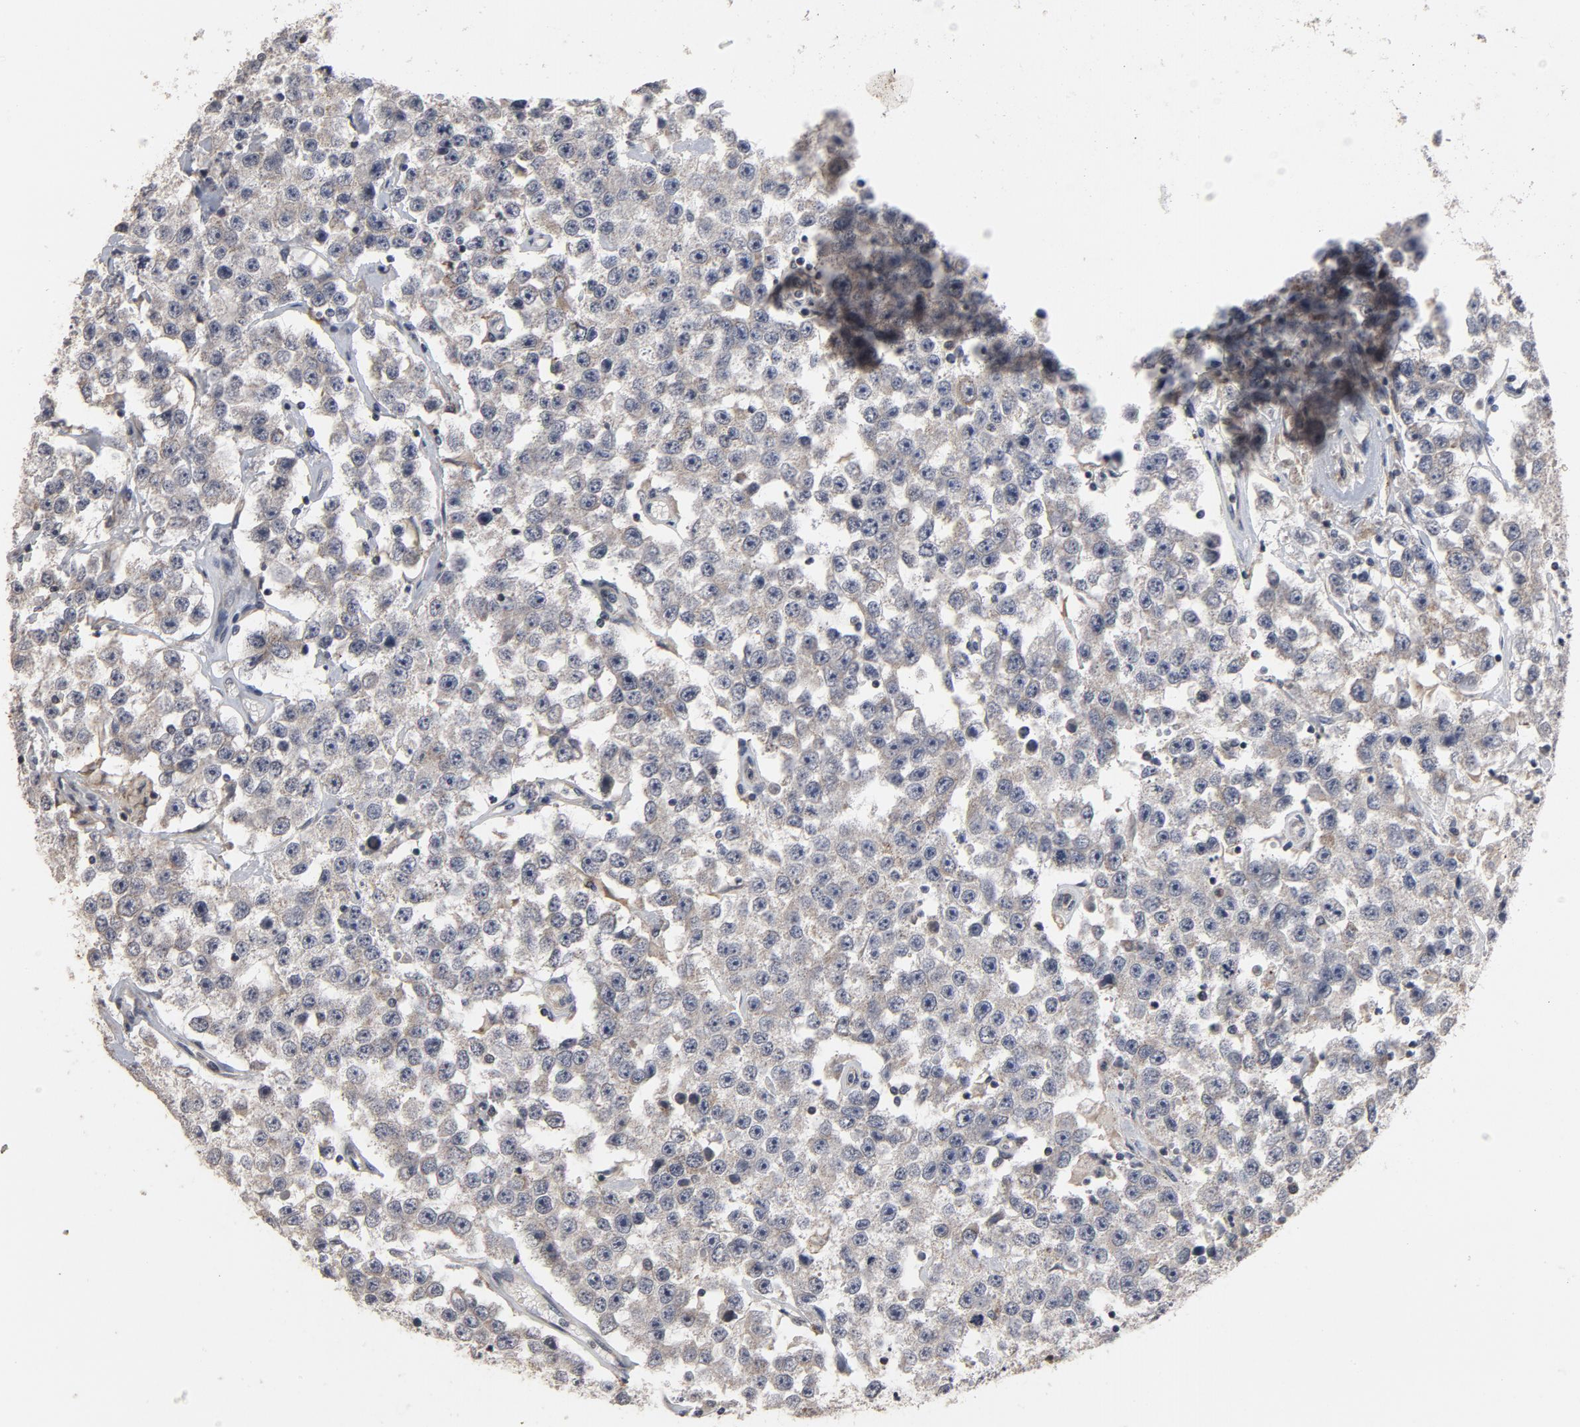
{"staining": {"intensity": "negative", "quantity": "none", "location": "none"}, "tissue": "testis cancer", "cell_type": "Tumor cells", "image_type": "cancer", "snomed": [{"axis": "morphology", "description": "Seminoma, NOS"}, {"axis": "topography", "description": "Testis"}], "caption": "A high-resolution histopathology image shows immunohistochemistry staining of testis seminoma, which displays no significant expression in tumor cells.", "gene": "PPP1R1B", "patient": {"sex": "male", "age": 52}}